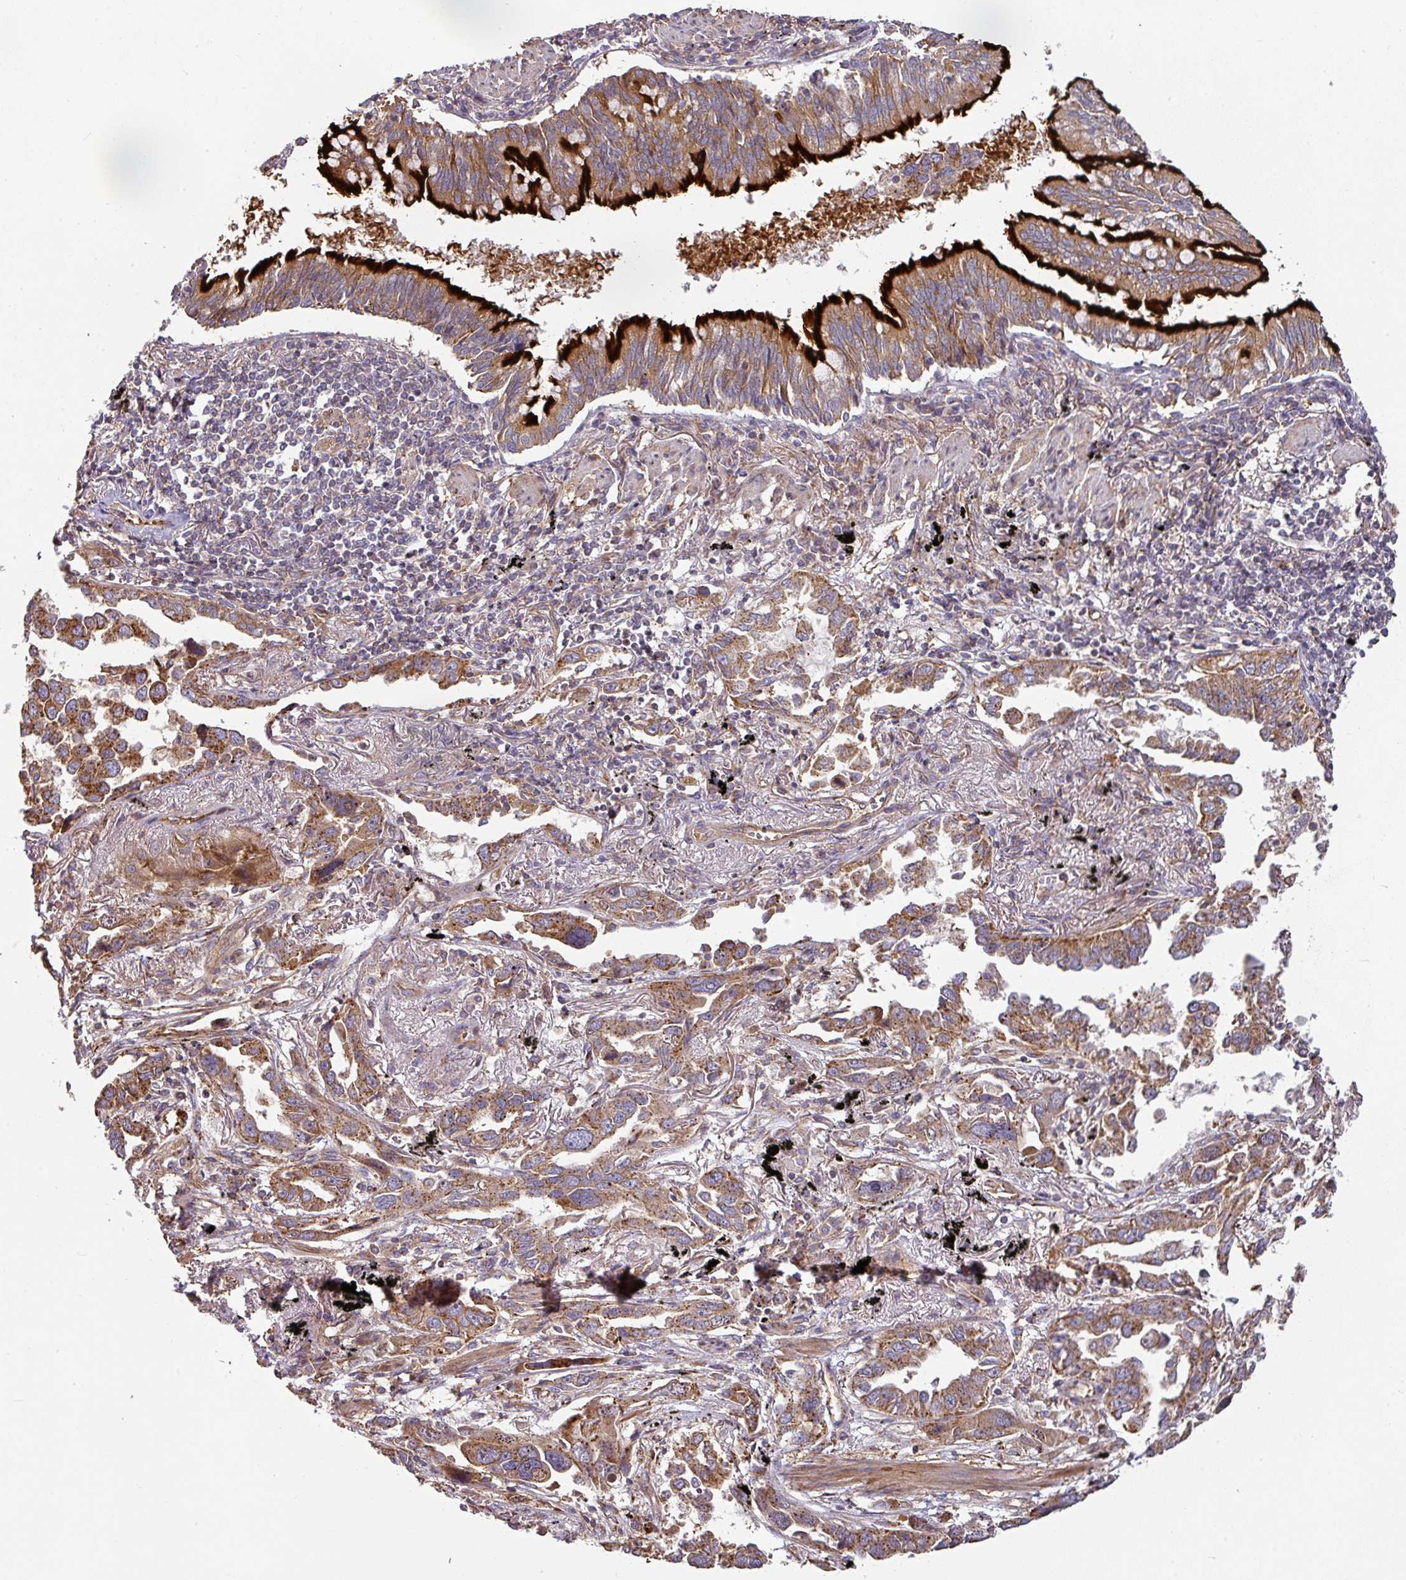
{"staining": {"intensity": "moderate", "quantity": ">75%", "location": "cytoplasmic/membranous"}, "tissue": "lung cancer", "cell_type": "Tumor cells", "image_type": "cancer", "snomed": [{"axis": "morphology", "description": "Adenocarcinoma, NOS"}, {"axis": "topography", "description": "Lung"}], "caption": "Immunohistochemistry micrograph of human lung cancer stained for a protein (brown), which shows medium levels of moderate cytoplasmic/membranous positivity in about >75% of tumor cells.", "gene": "CASP2", "patient": {"sex": "male", "age": 67}}